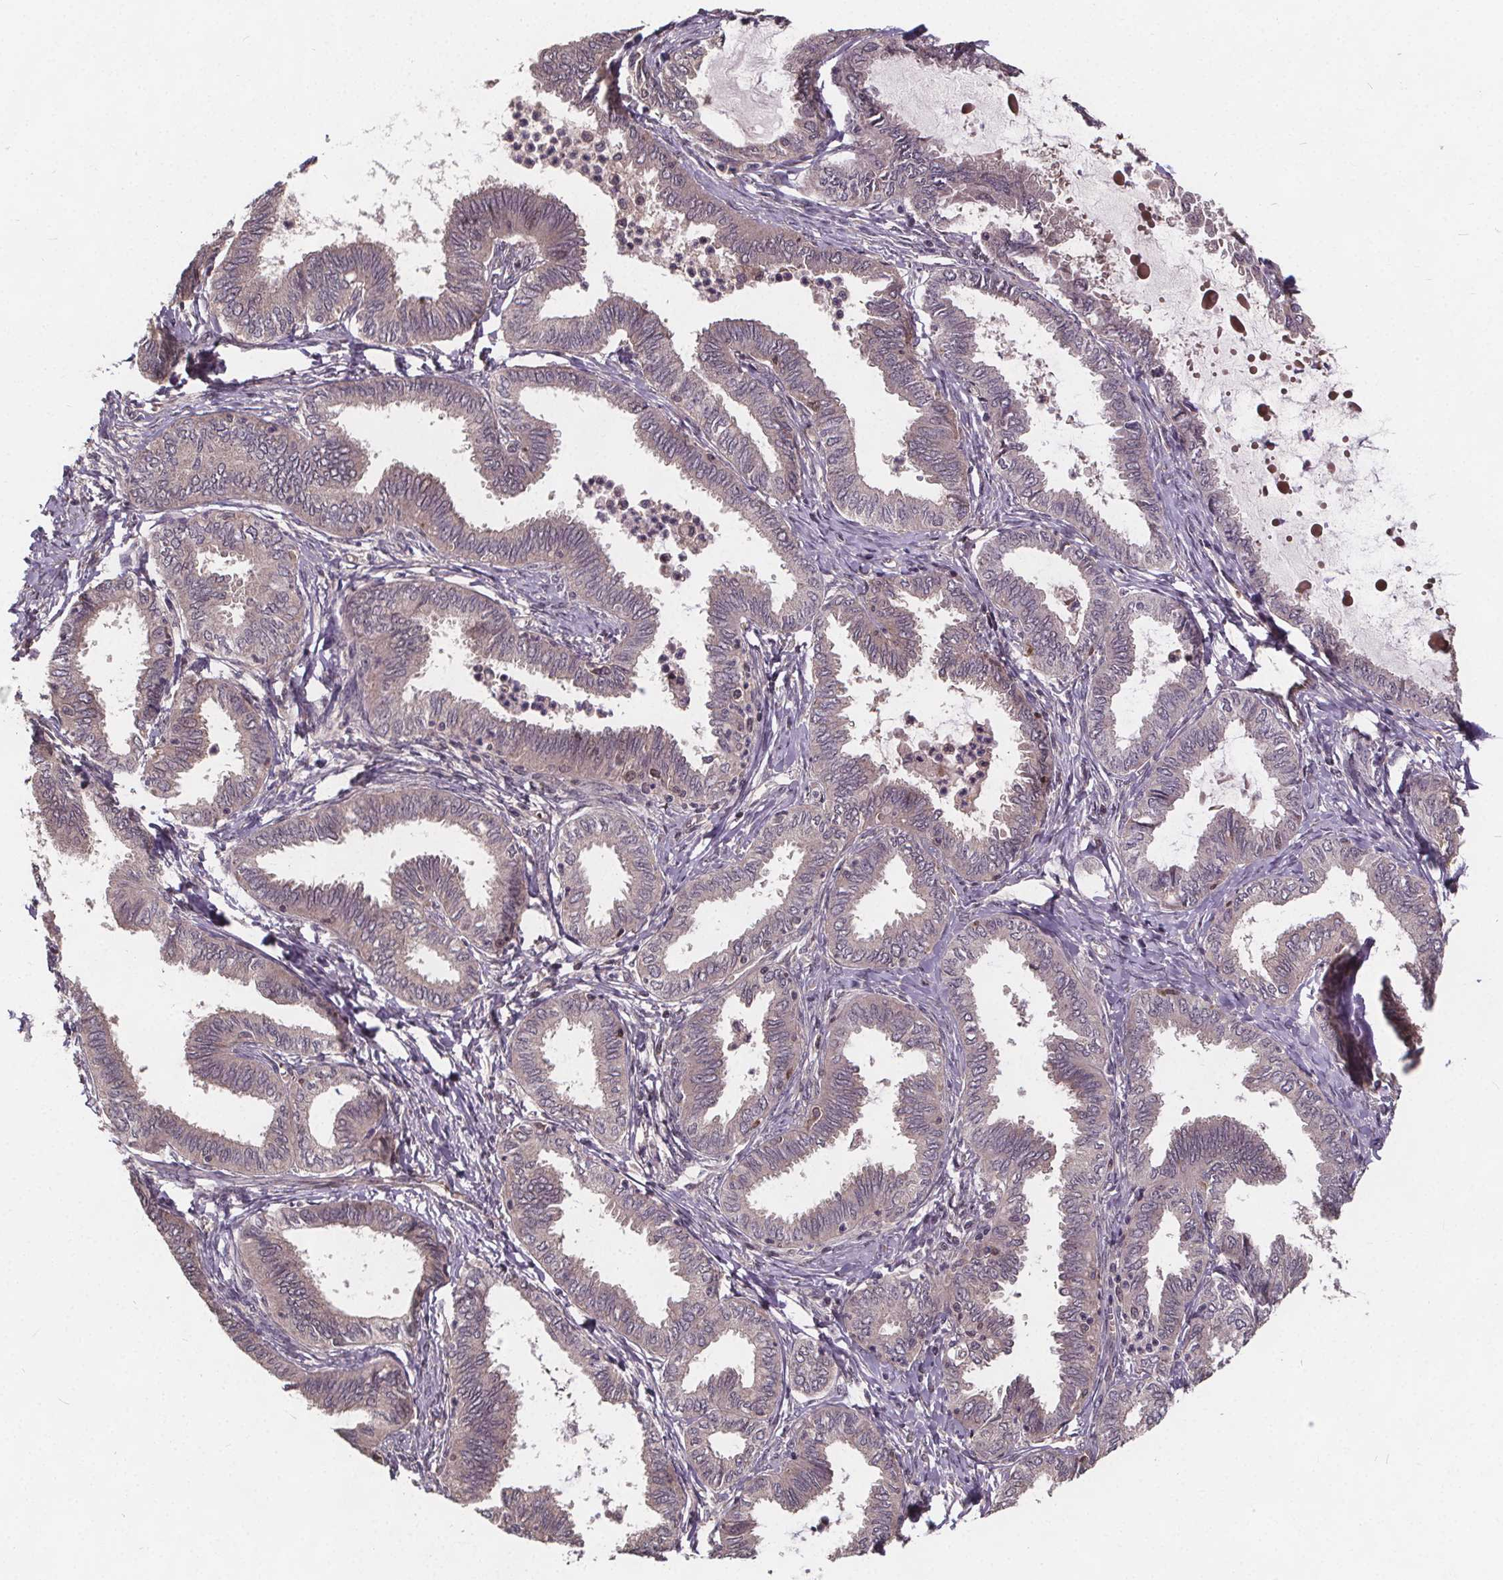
{"staining": {"intensity": "negative", "quantity": "none", "location": "none"}, "tissue": "ovarian cancer", "cell_type": "Tumor cells", "image_type": "cancer", "snomed": [{"axis": "morphology", "description": "Carcinoma, endometroid"}, {"axis": "topography", "description": "Ovary"}], "caption": "Ovarian endometroid carcinoma stained for a protein using immunohistochemistry shows no staining tumor cells.", "gene": "USP9X", "patient": {"sex": "female", "age": 70}}